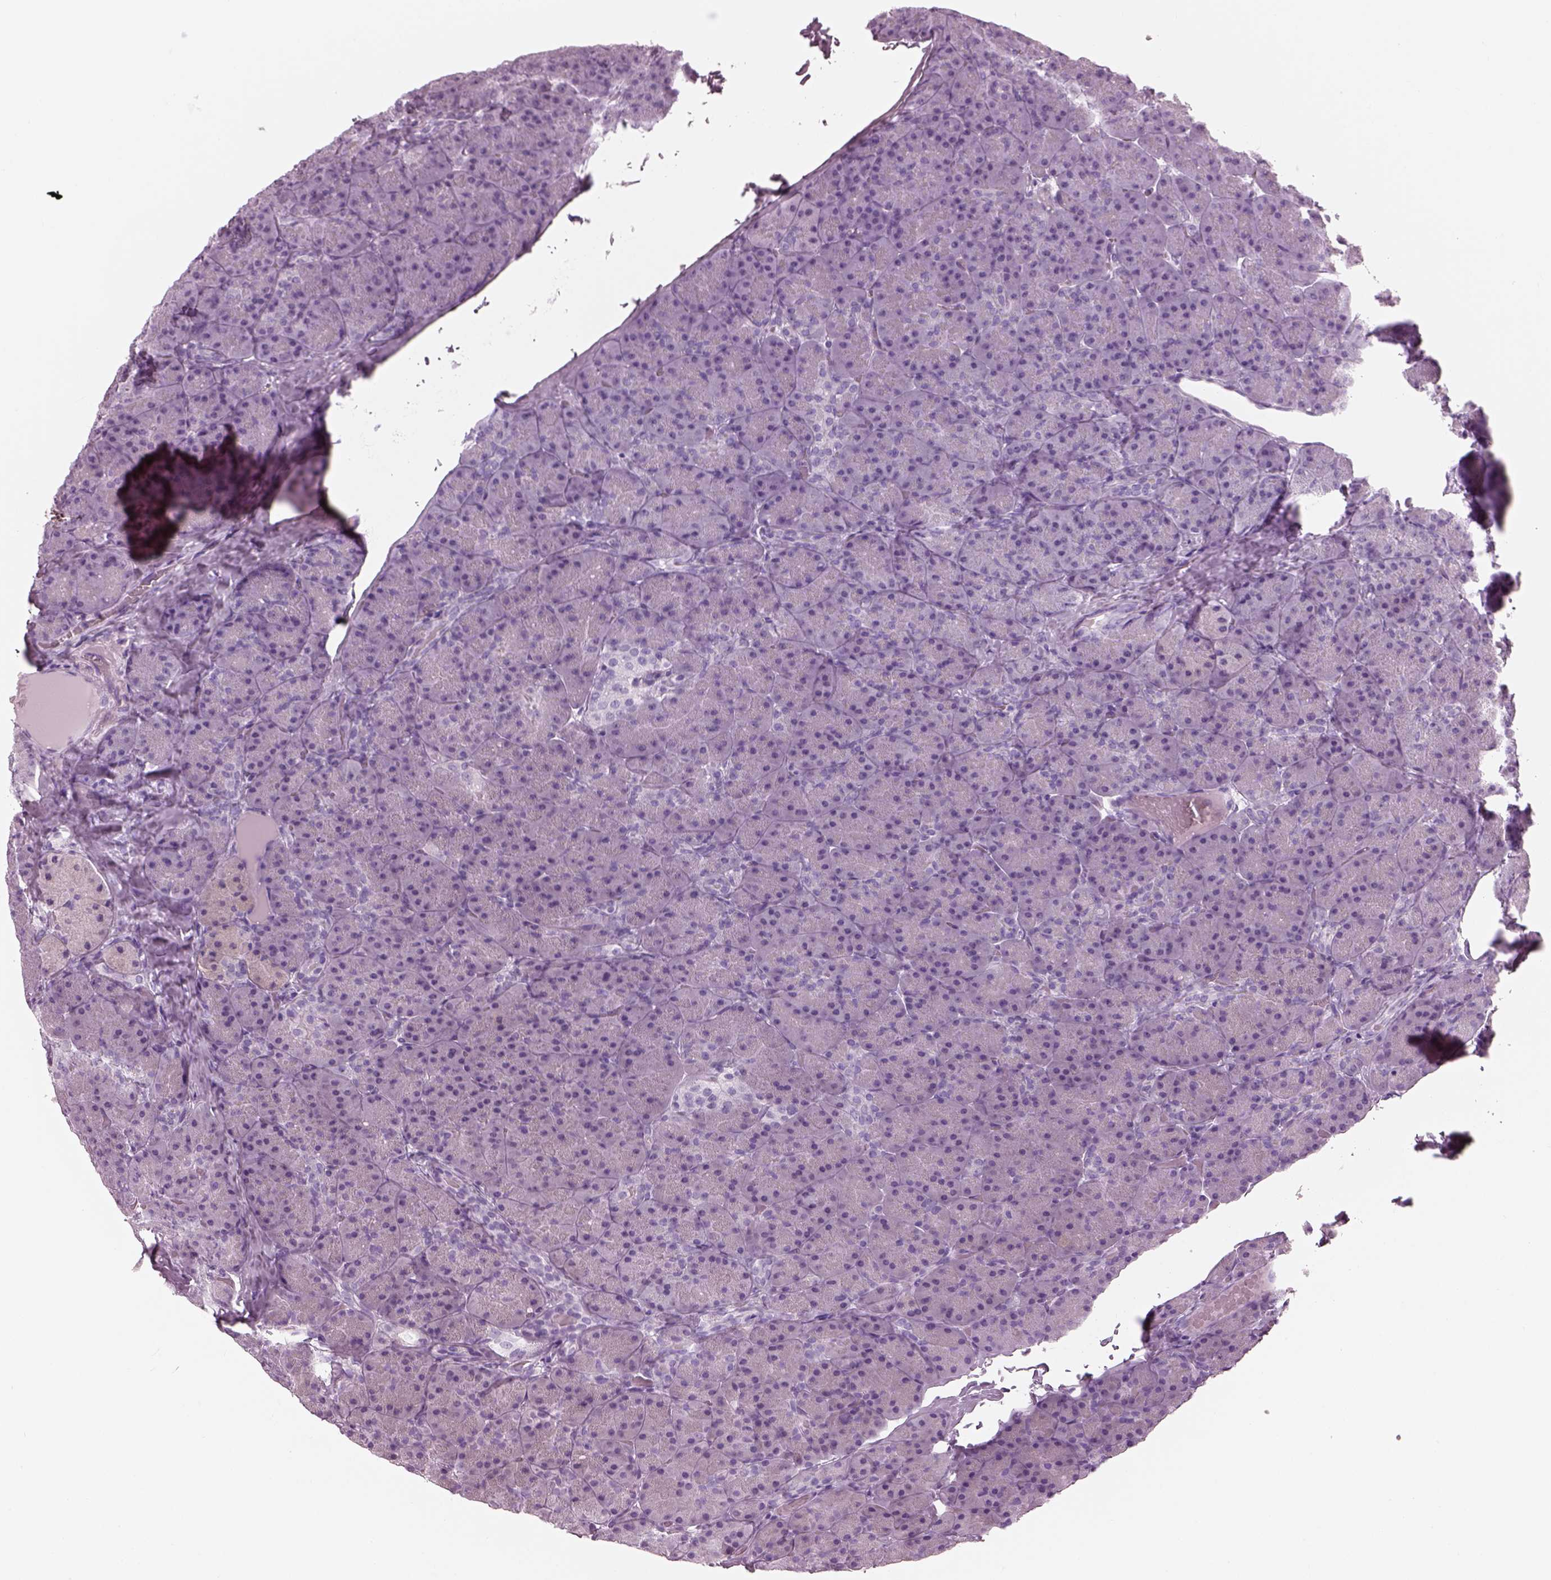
{"staining": {"intensity": "negative", "quantity": "none", "location": "none"}, "tissue": "pancreas", "cell_type": "Exocrine glandular cells", "image_type": "normal", "snomed": [{"axis": "morphology", "description": "Normal tissue, NOS"}, {"axis": "topography", "description": "Pancreas"}], "caption": "Immunohistochemistry micrograph of unremarkable pancreas: human pancreas stained with DAB (3,3'-diaminobenzidine) demonstrates no significant protein expression in exocrine glandular cells.", "gene": "HYDIN", "patient": {"sex": "male", "age": 57}}